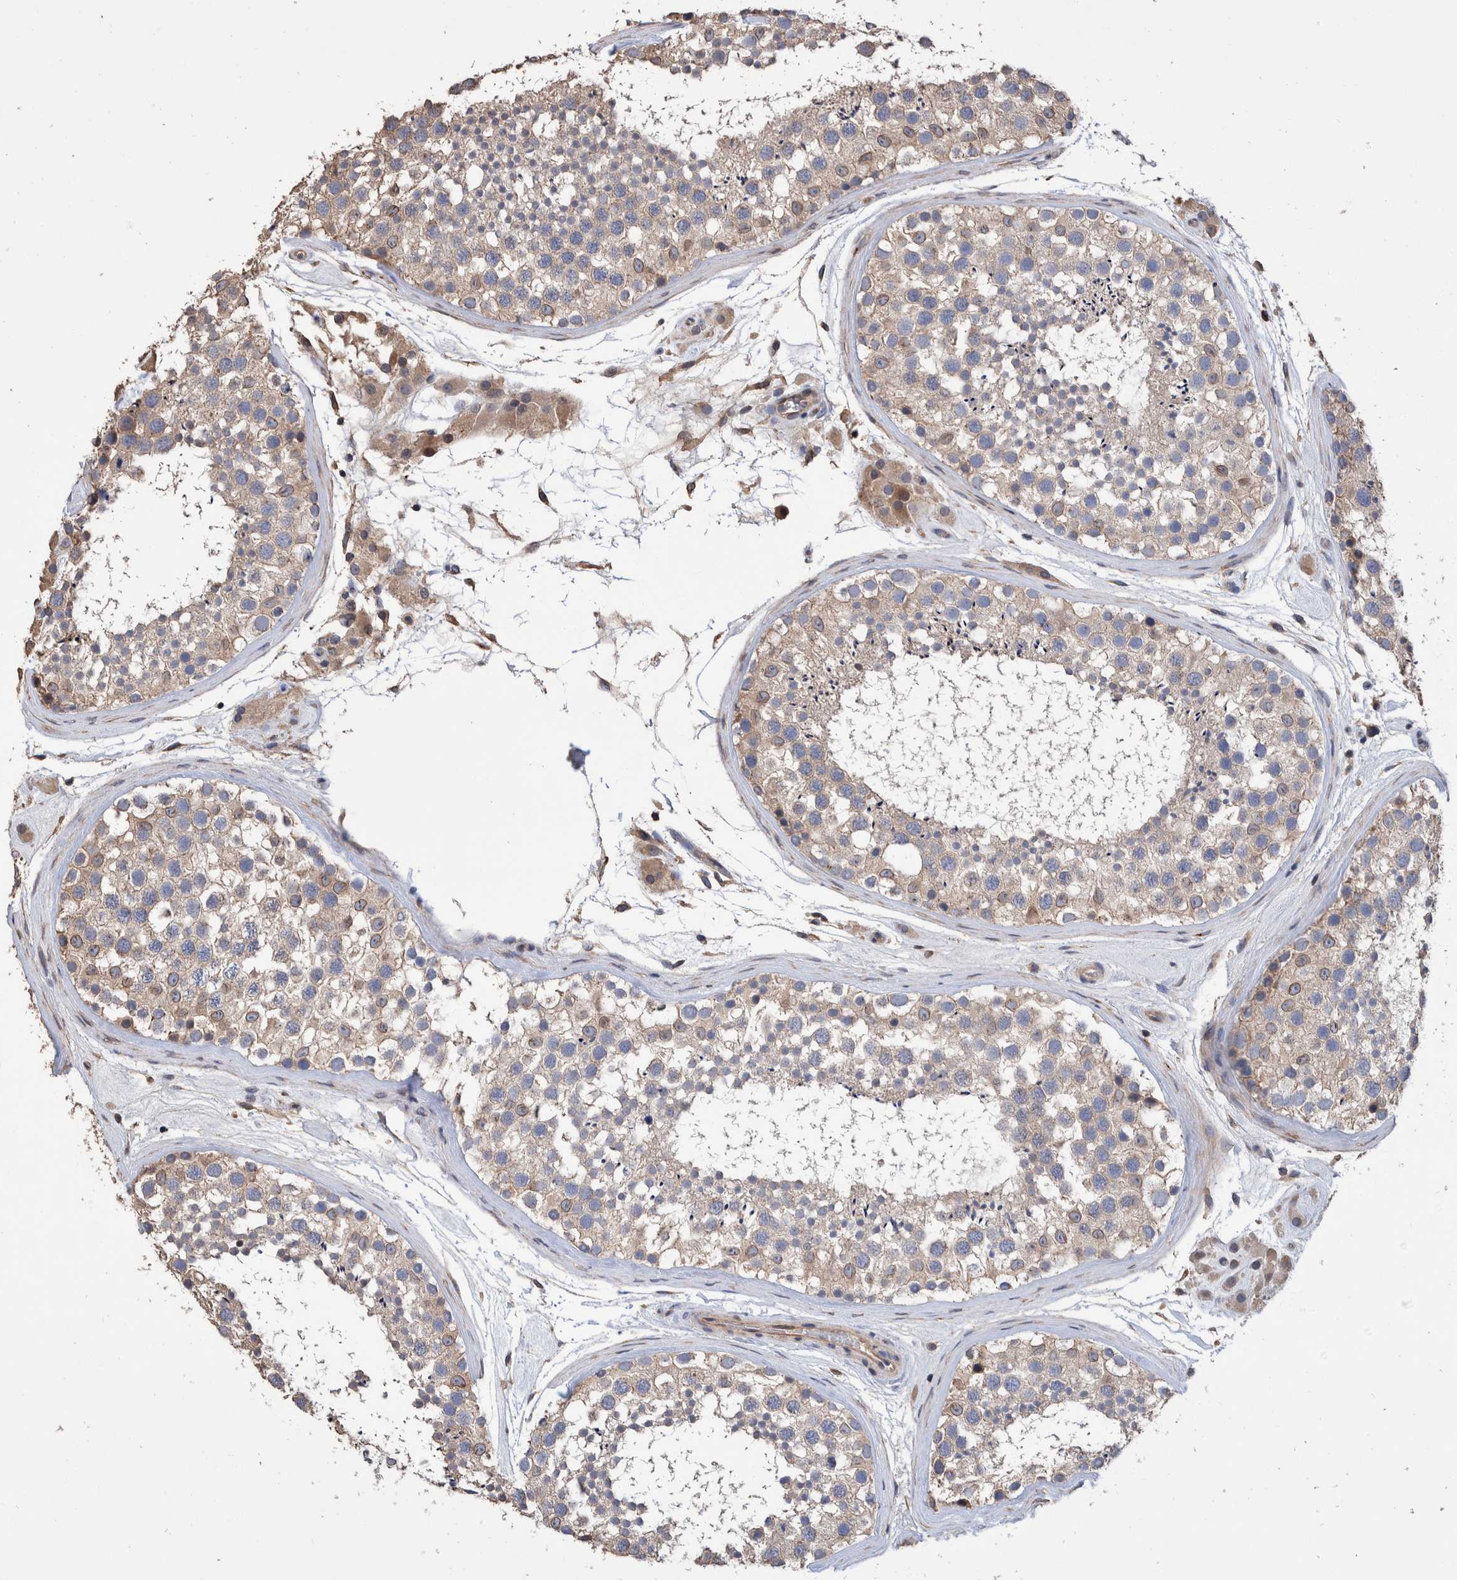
{"staining": {"intensity": "moderate", "quantity": ">75%", "location": "cytoplasmic/membranous"}, "tissue": "testis", "cell_type": "Cells in seminiferous ducts", "image_type": "normal", "snomed": [{"axis": "morphology", "description": "Normal tissue, NOS"}, {"axis": "topography", "description": "Testis"}], "caption": "Cells in seminiferous ducts exhibit medium levels of moderate cytoplasmic/membranous positivity in about >75% of cells in unremarkable human testis.", "gene": "SLC45A4", "patient": {"sex": "male", "age": 46}}